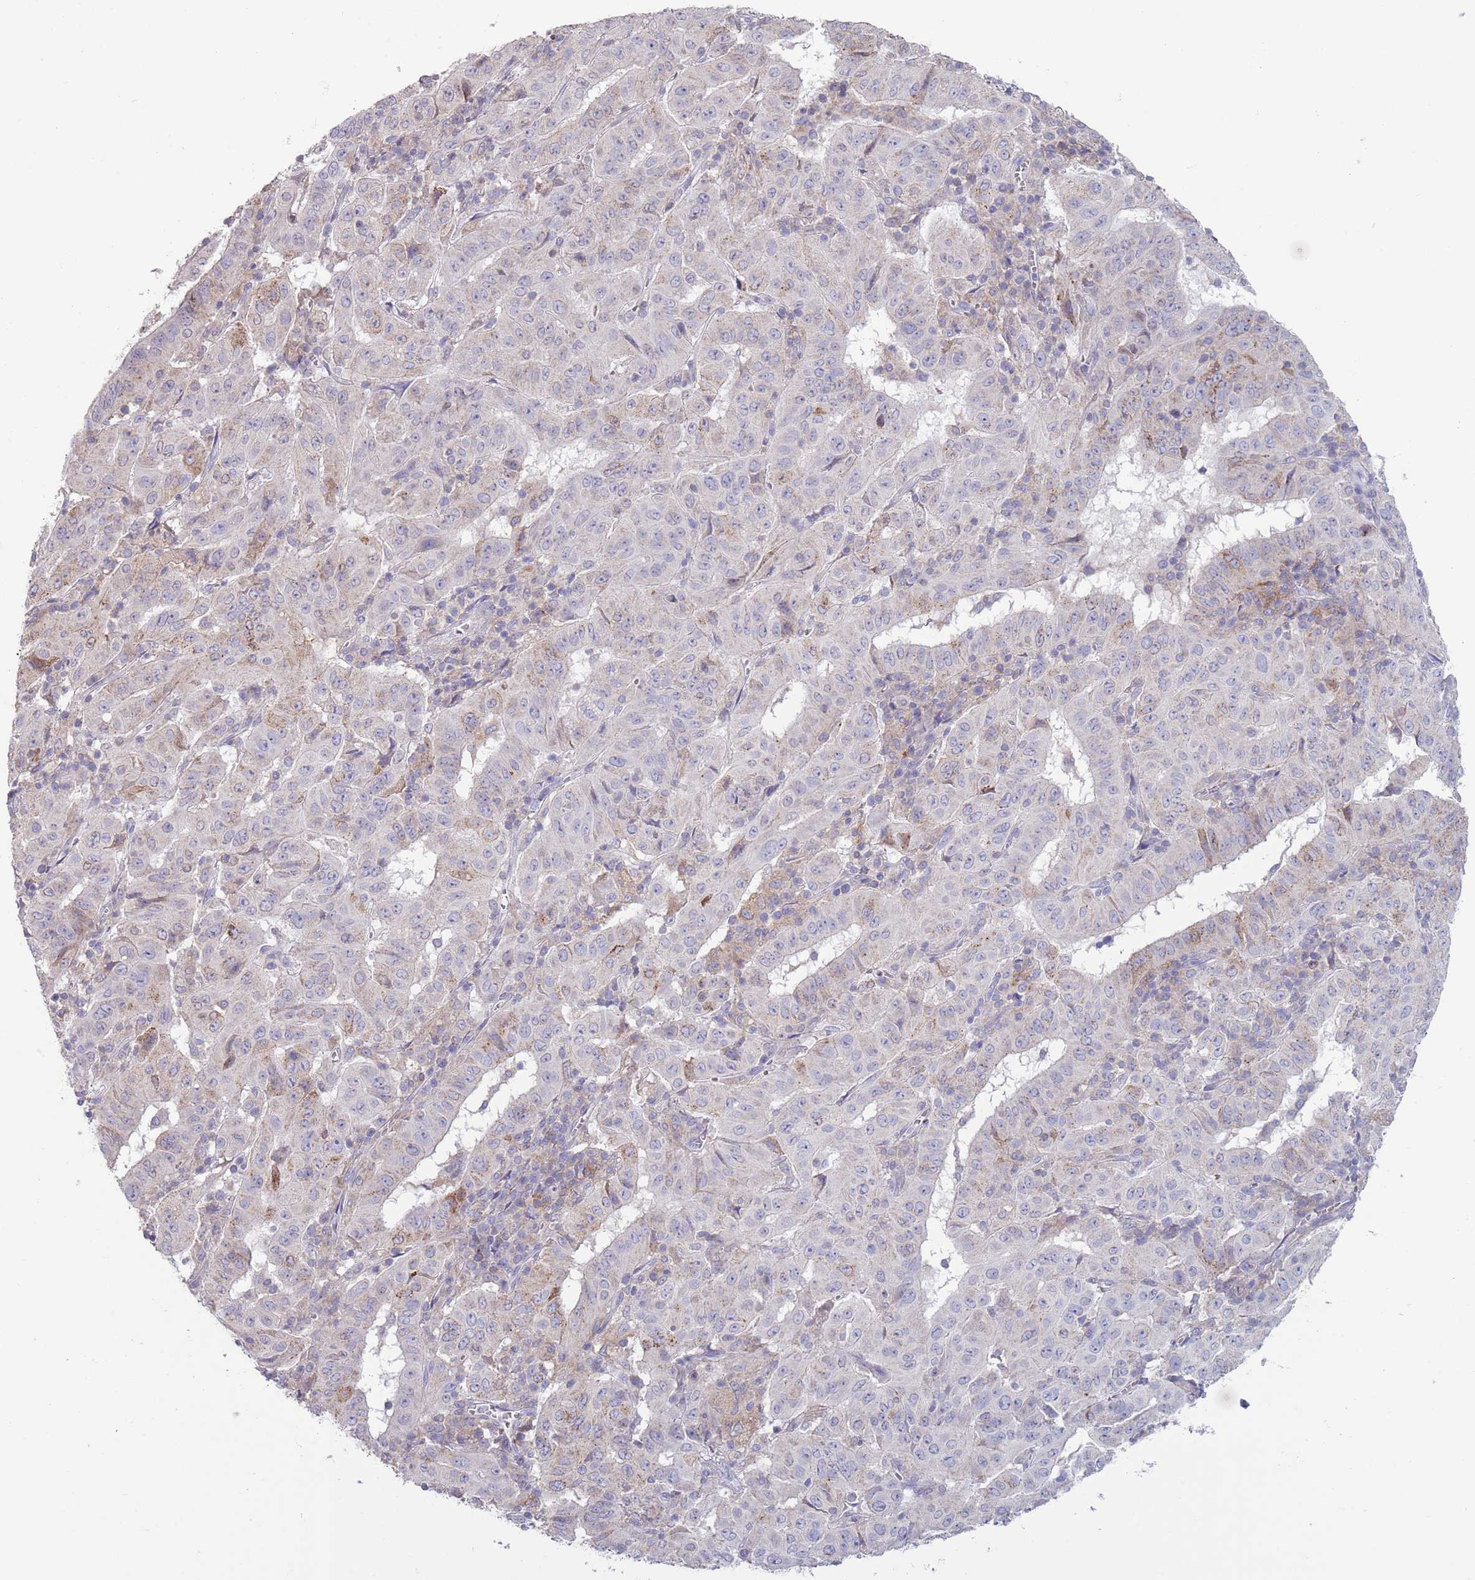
{"staining": {"intensity": "weak", "quantity": "<25%", "location": "cytoplasmic/membranous"}, "tissue": "pancreatic cancer", "cell_type": "Tumor cells", "image_type": "cancer", "snomed": [{"axis": "morphology", "description": "Adenocarcinoma, NOS"}, {"axis": "topography", "description": "Pancreas"}], "caption": "Tumor cells show no significant protein staining in pancreatic cancer. The staining was performed using DAB (3,3'-diaminobenzidine) to visualize the protein expression in brown, while the nuclei were stained in blue with hematoxylin (Magnification: 20x).", "gene": "ACSBG1", "patient": {"sex": "male", "age": 63}}